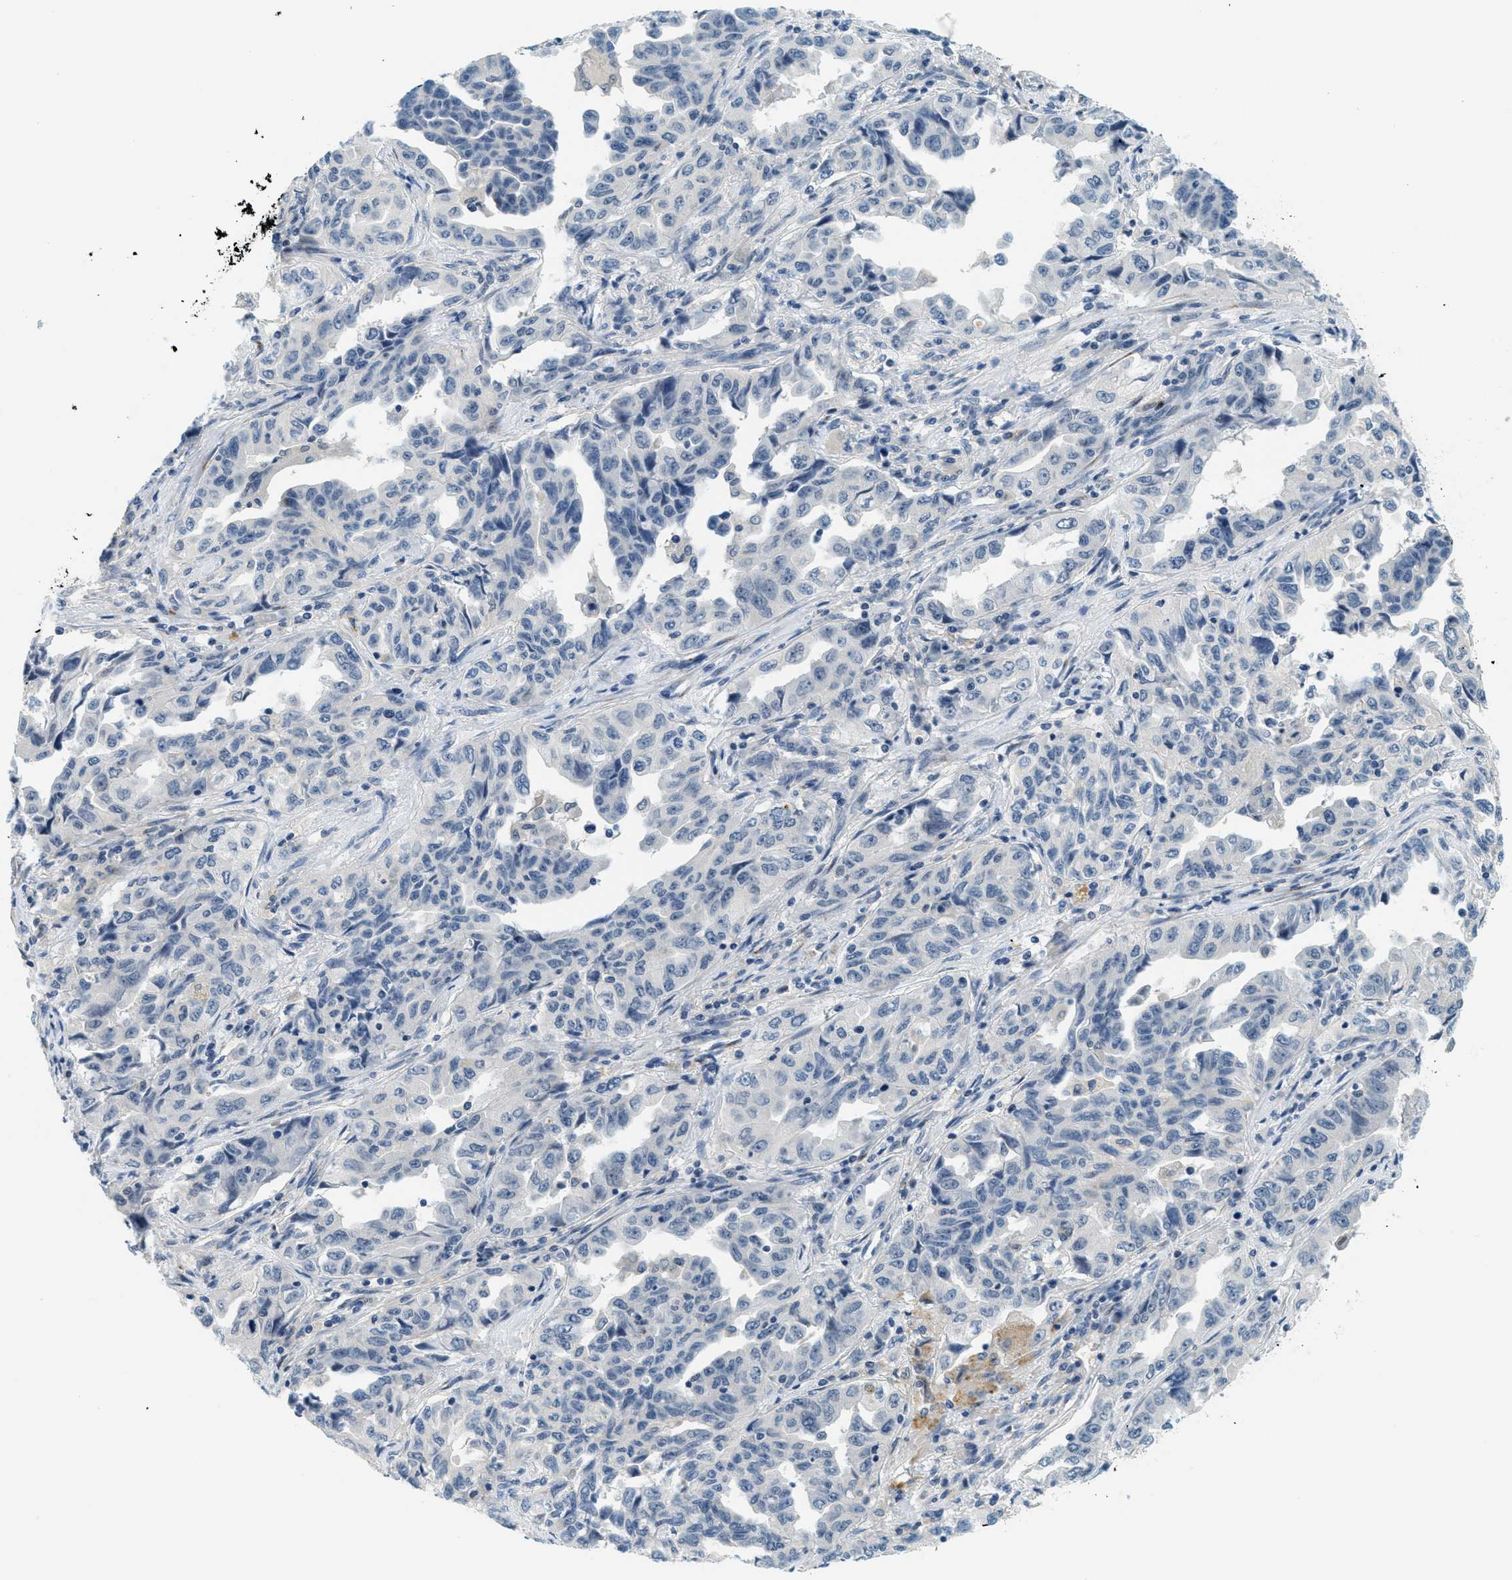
{"staining": {"intensity": "negative", "quantity": "none", "location": "none"}, "tissue": "lung cancer", "cell_type": "Tumor cells", "image_type": "cancer", "snomed": [{"axis": "morphology", "description": "Adenocarcinoma, NOS"}, {"axis": "topography", "description": "Lung"}], "caption": "This is an immunohistochemistry (IHC) histopathology image of human lung adenocarcinoma. There is no staining in tumor cells.", "gene": "RASGRP2", "patient": {"sex": "female", "age": 51}}